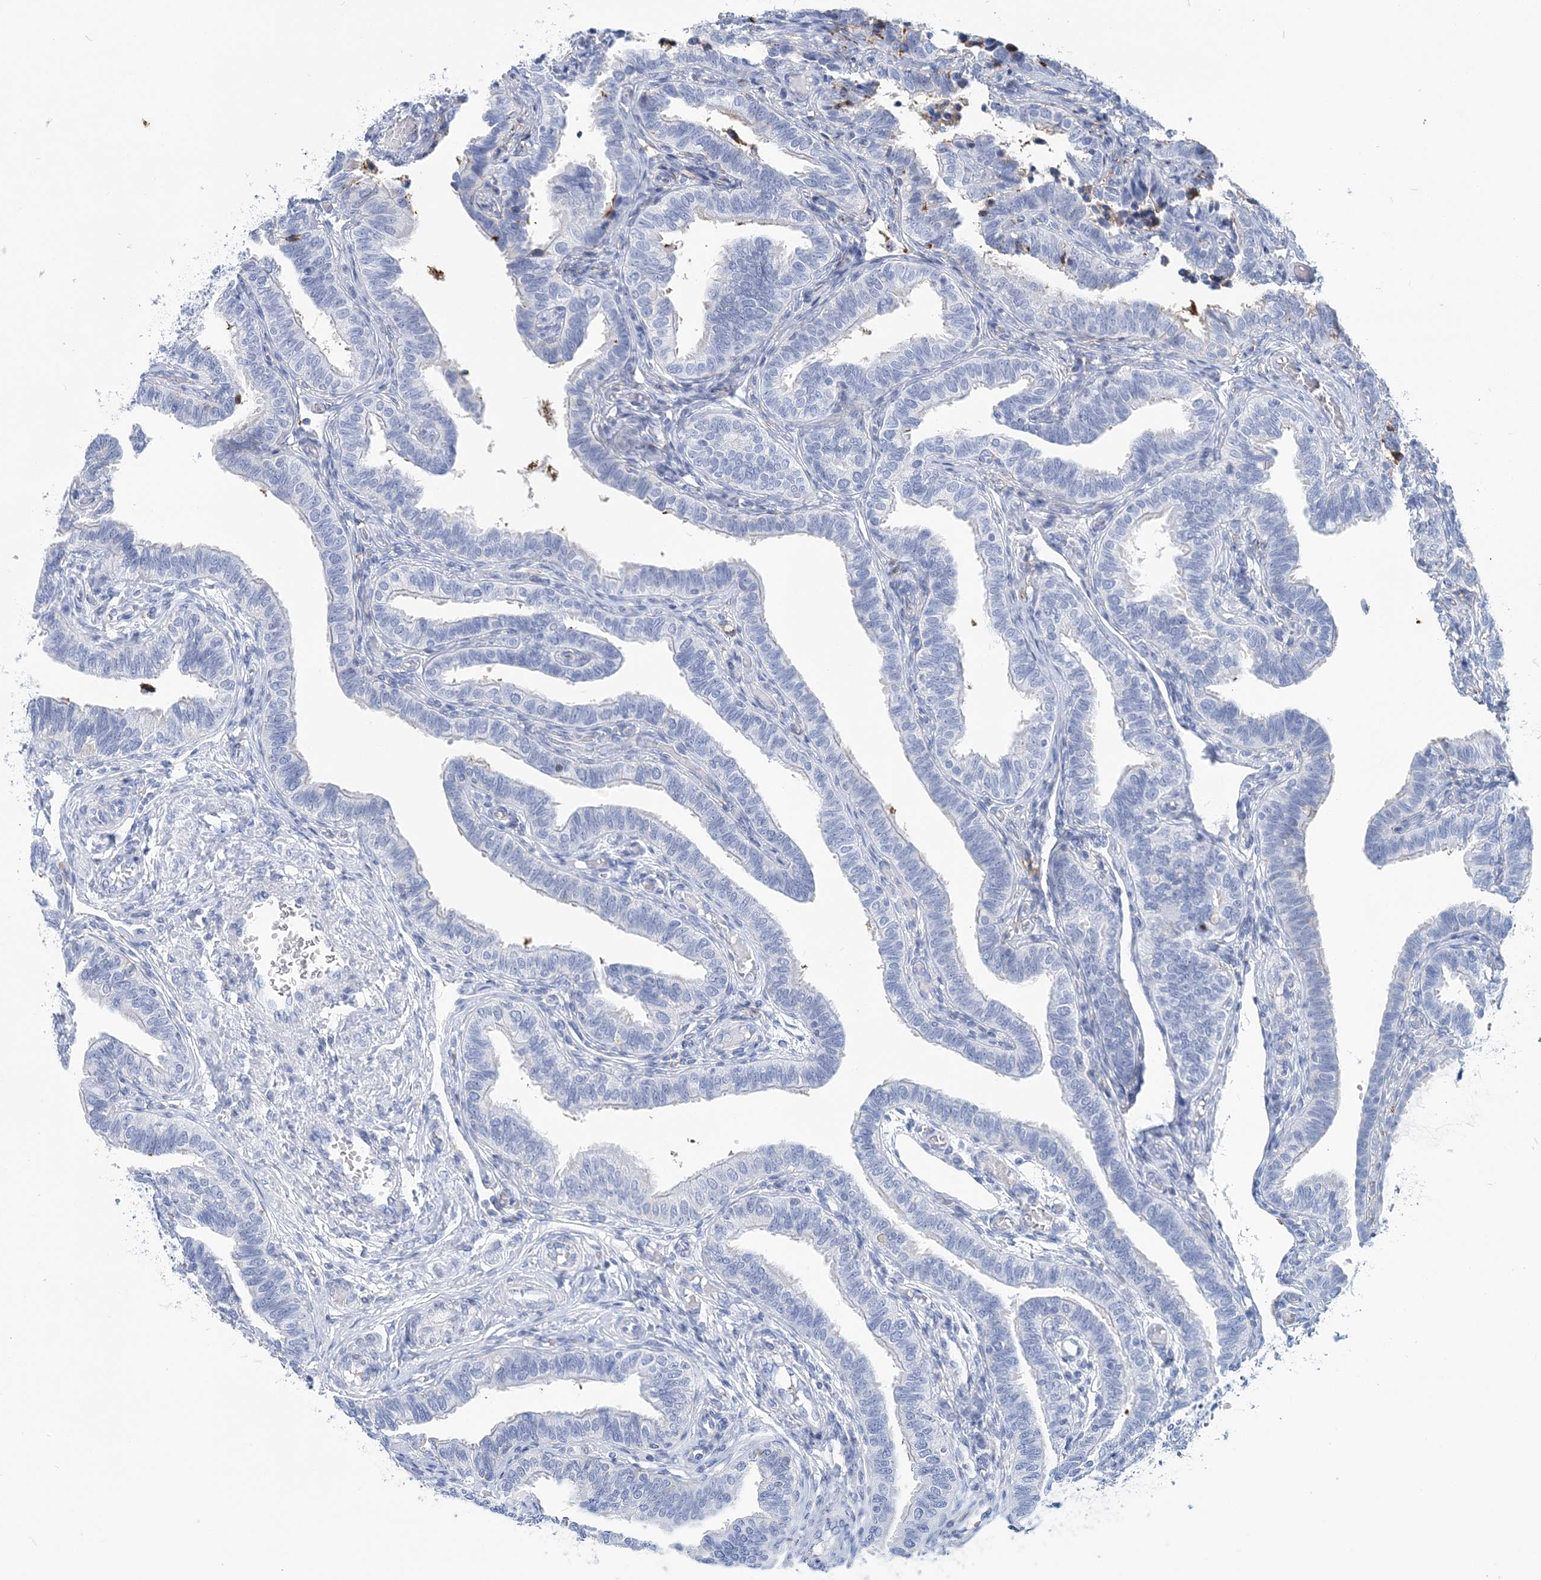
{"staining": {"intensity": "negative", "quantity": "none", "location": "none"}, "tissue": "fallopian tube", "cell_type": "Glandular cells", "image_type": "normal", "snomed": [{"axis": "morphology", "description": "Normal tissue, NOS"}, {"axis": "topography", "description": "Fallopian tube"}], "caption": "This is an IHC micrograph of unremarkable fallopian tube. There is no expression in glandular cells.", "gene": "NKX6", "patient": {"sex": "female", "age": 39}}